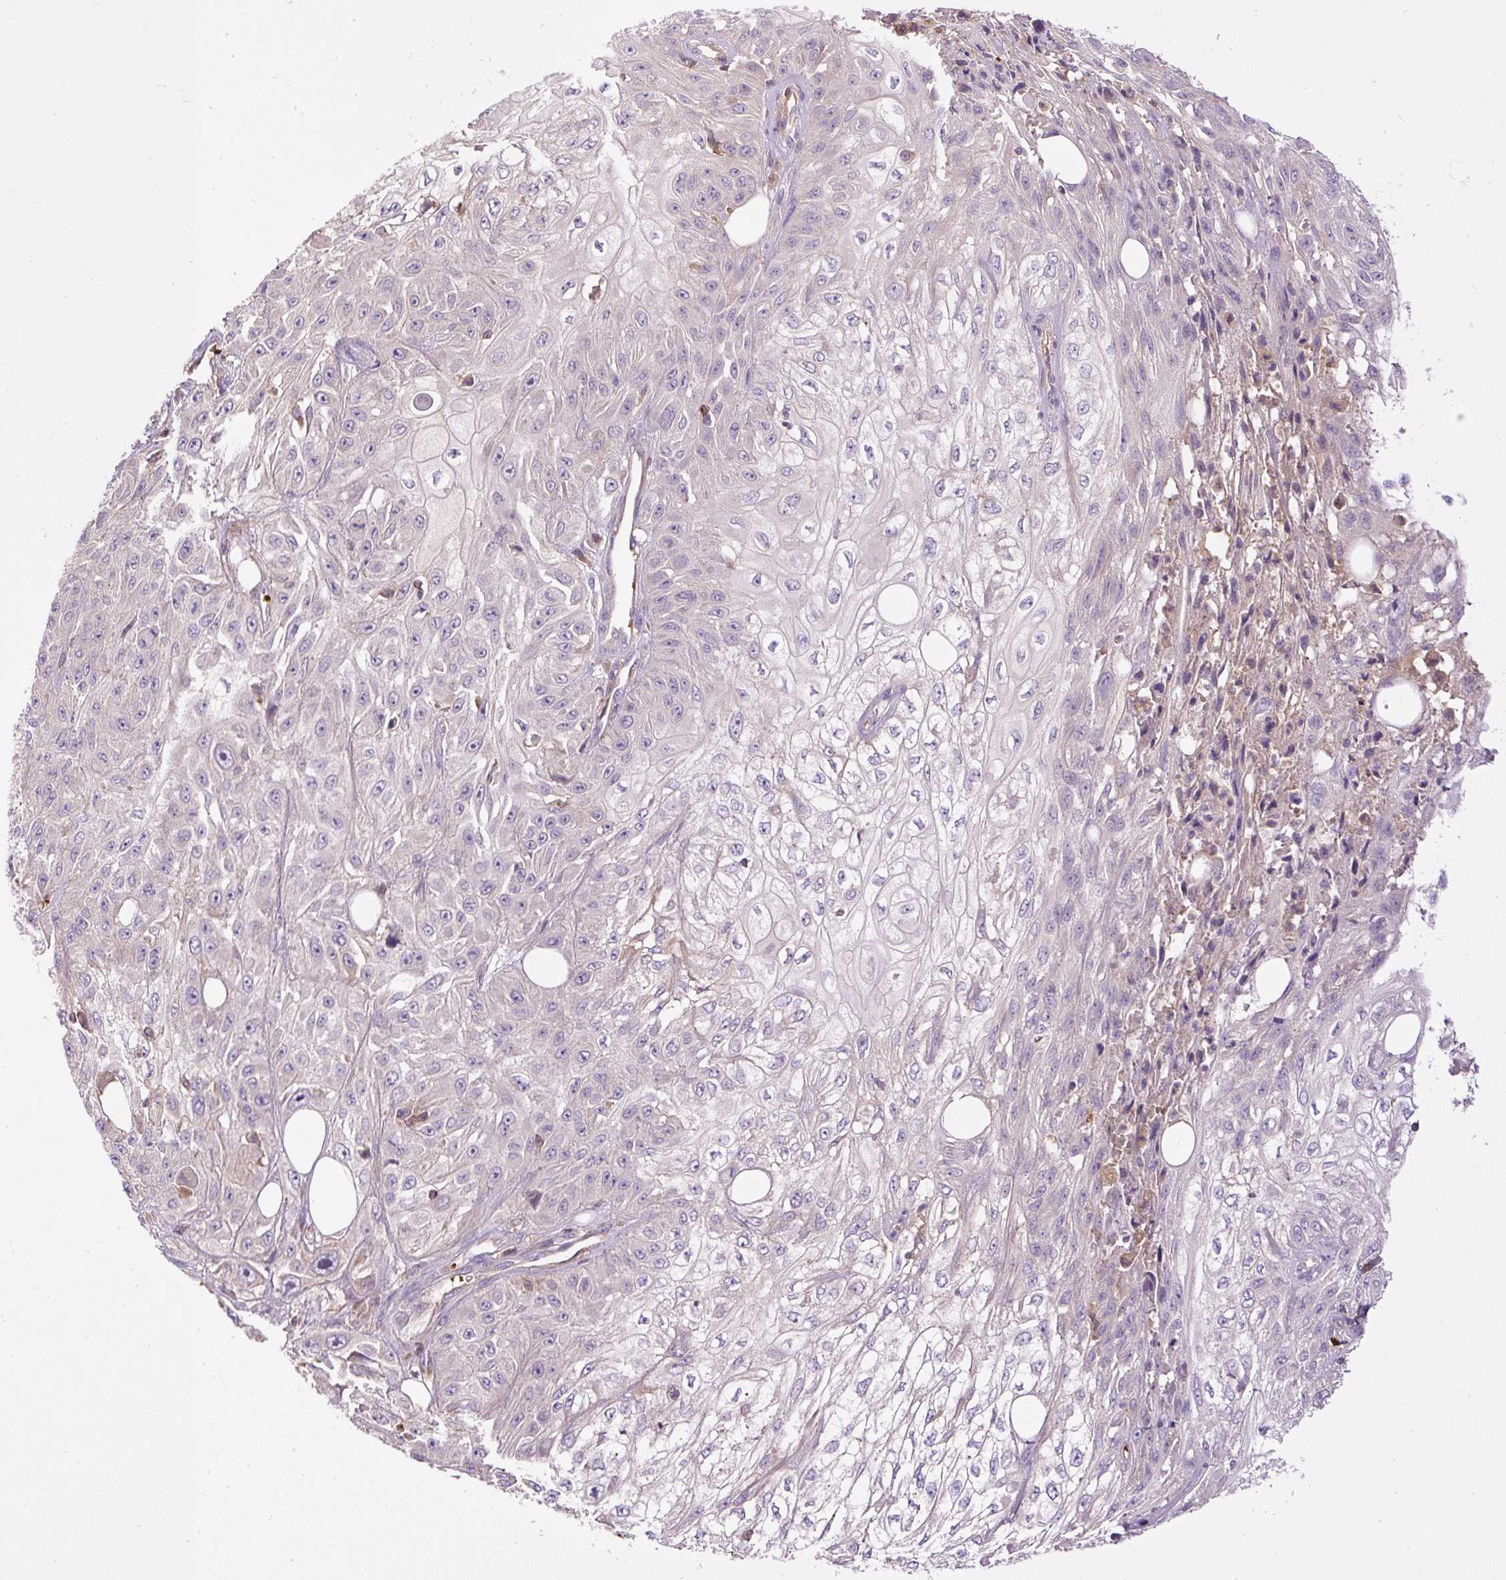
{"staining": {"intensity": "negative", "quantity": "none", "location": "none"}, "tissue": "skin cancer", "cell_type": "Tumor cells", "image_type": "cancer", "snomed": [{"axis": "morphology", "description": "Squamous cell carcinoma, NOS"}, {"axis": "morphology", "description": "Squamous cell carcinoma, metastatic, NOS"}, {"axis": "topography", "description": "Skin"}, {"axis": "topography", "description": "Lymph node"}], "caption": "Immunohistochemistry of human skin squamous cell carcinoma exhibits no positivity in tumor cells.", "gene": "CXCL13", "patient": {"sex": "male", "age": 75}}